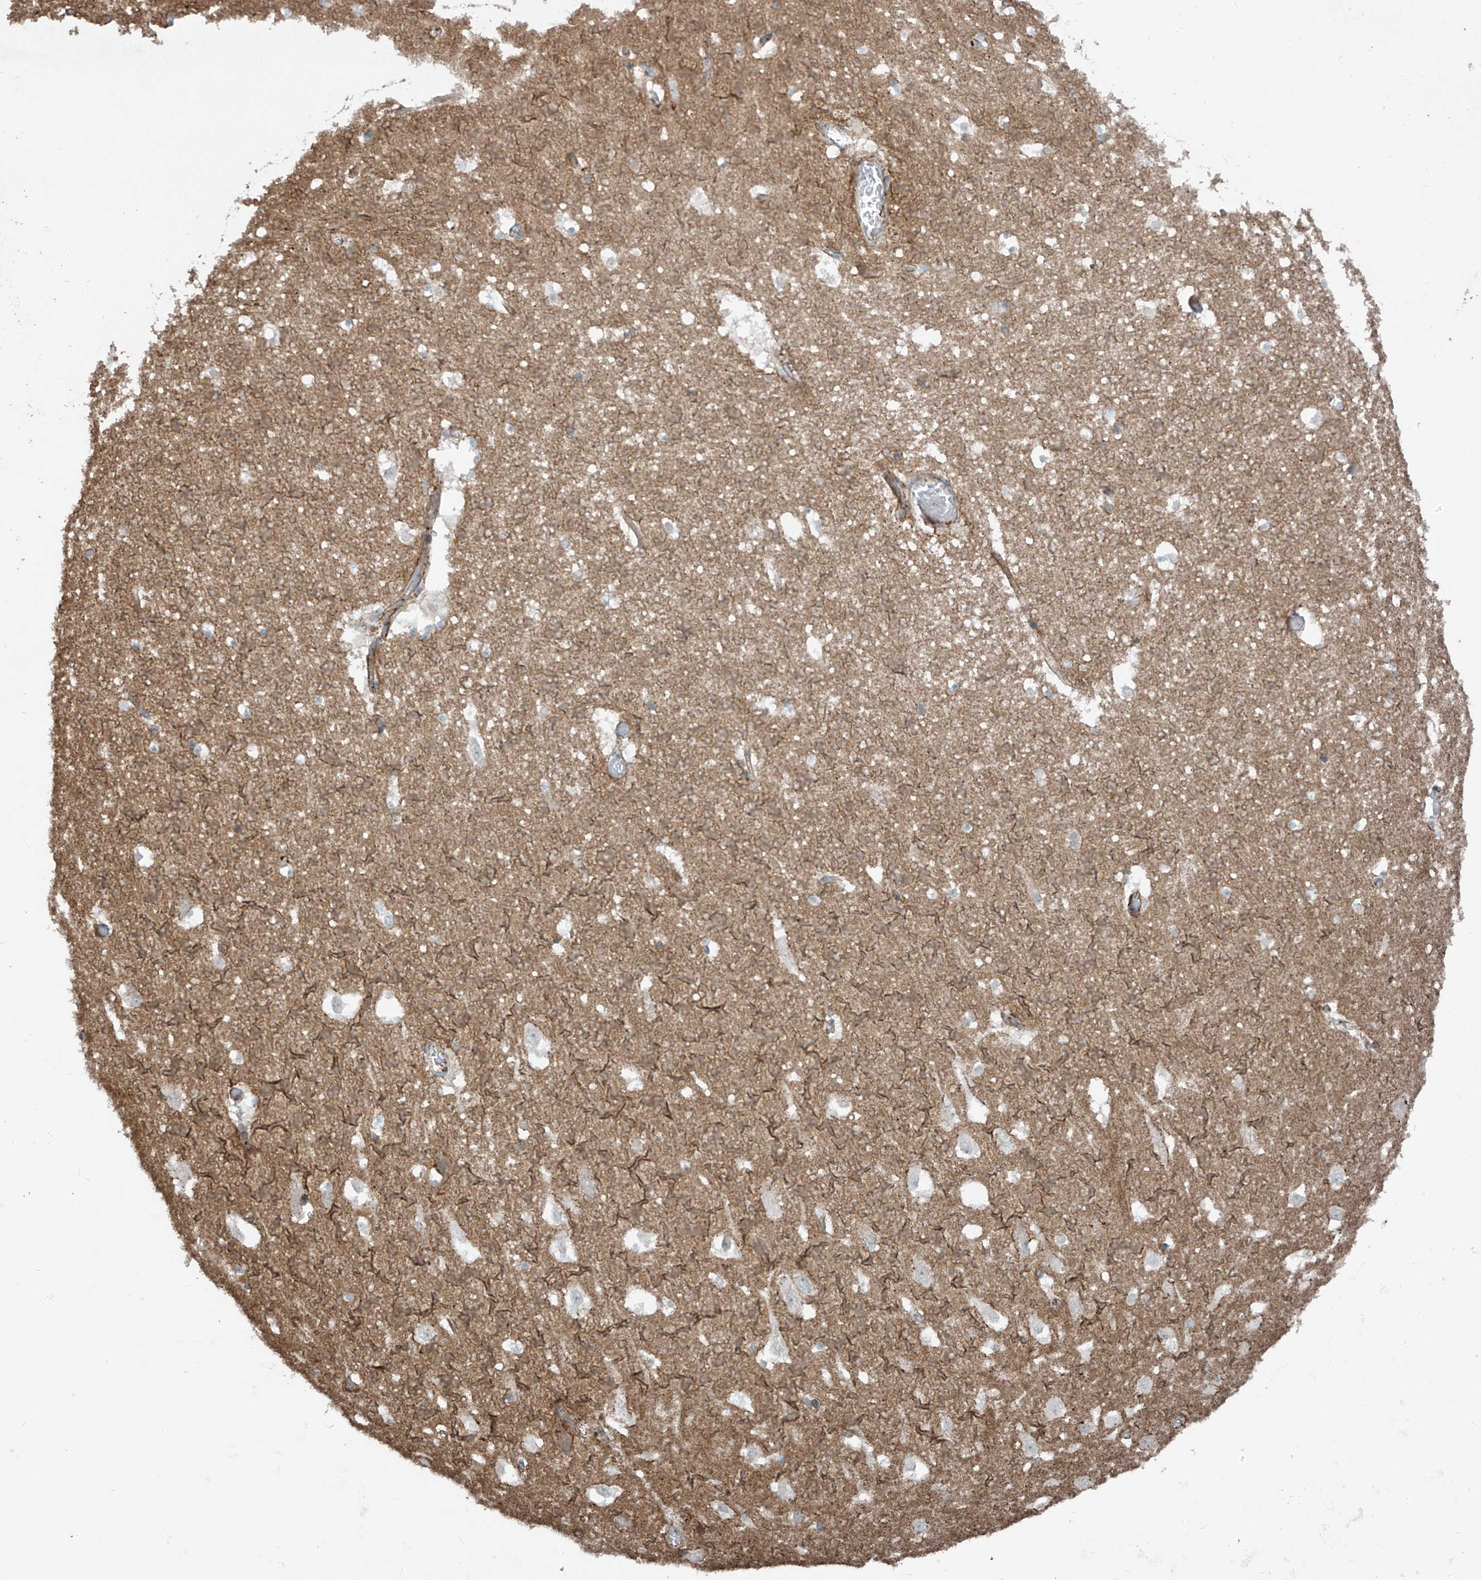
{"staining": {"intensity": "weak", "quantity": "25%-75%", "location": "cytoplasmic/membranous"}, "tissue": "hippocampus", "cell_type": "Glial cells", "image_type": "normal", "snomed": [{"axis": "morphology", "description": "Normal tissue, NOS"}, {"axis": "topography", "description": "Hippocampus"}], "caption": "A high-resolution photomicrograph shows immunohistochemistry staining of unremarkable hippocampus, which displays weak cytoplasmic/membranous staining in approximately 25%-75% of glial cells. The staining was performed using DAB (3,3'-diaminobenzidine) to visualize the protein expression in brown, while the nuclei were stained in blue with hematoxylin (Magnification: 20x).", "gene": "SLC9A2", "patient": {"sex": "female", "age": 52}}